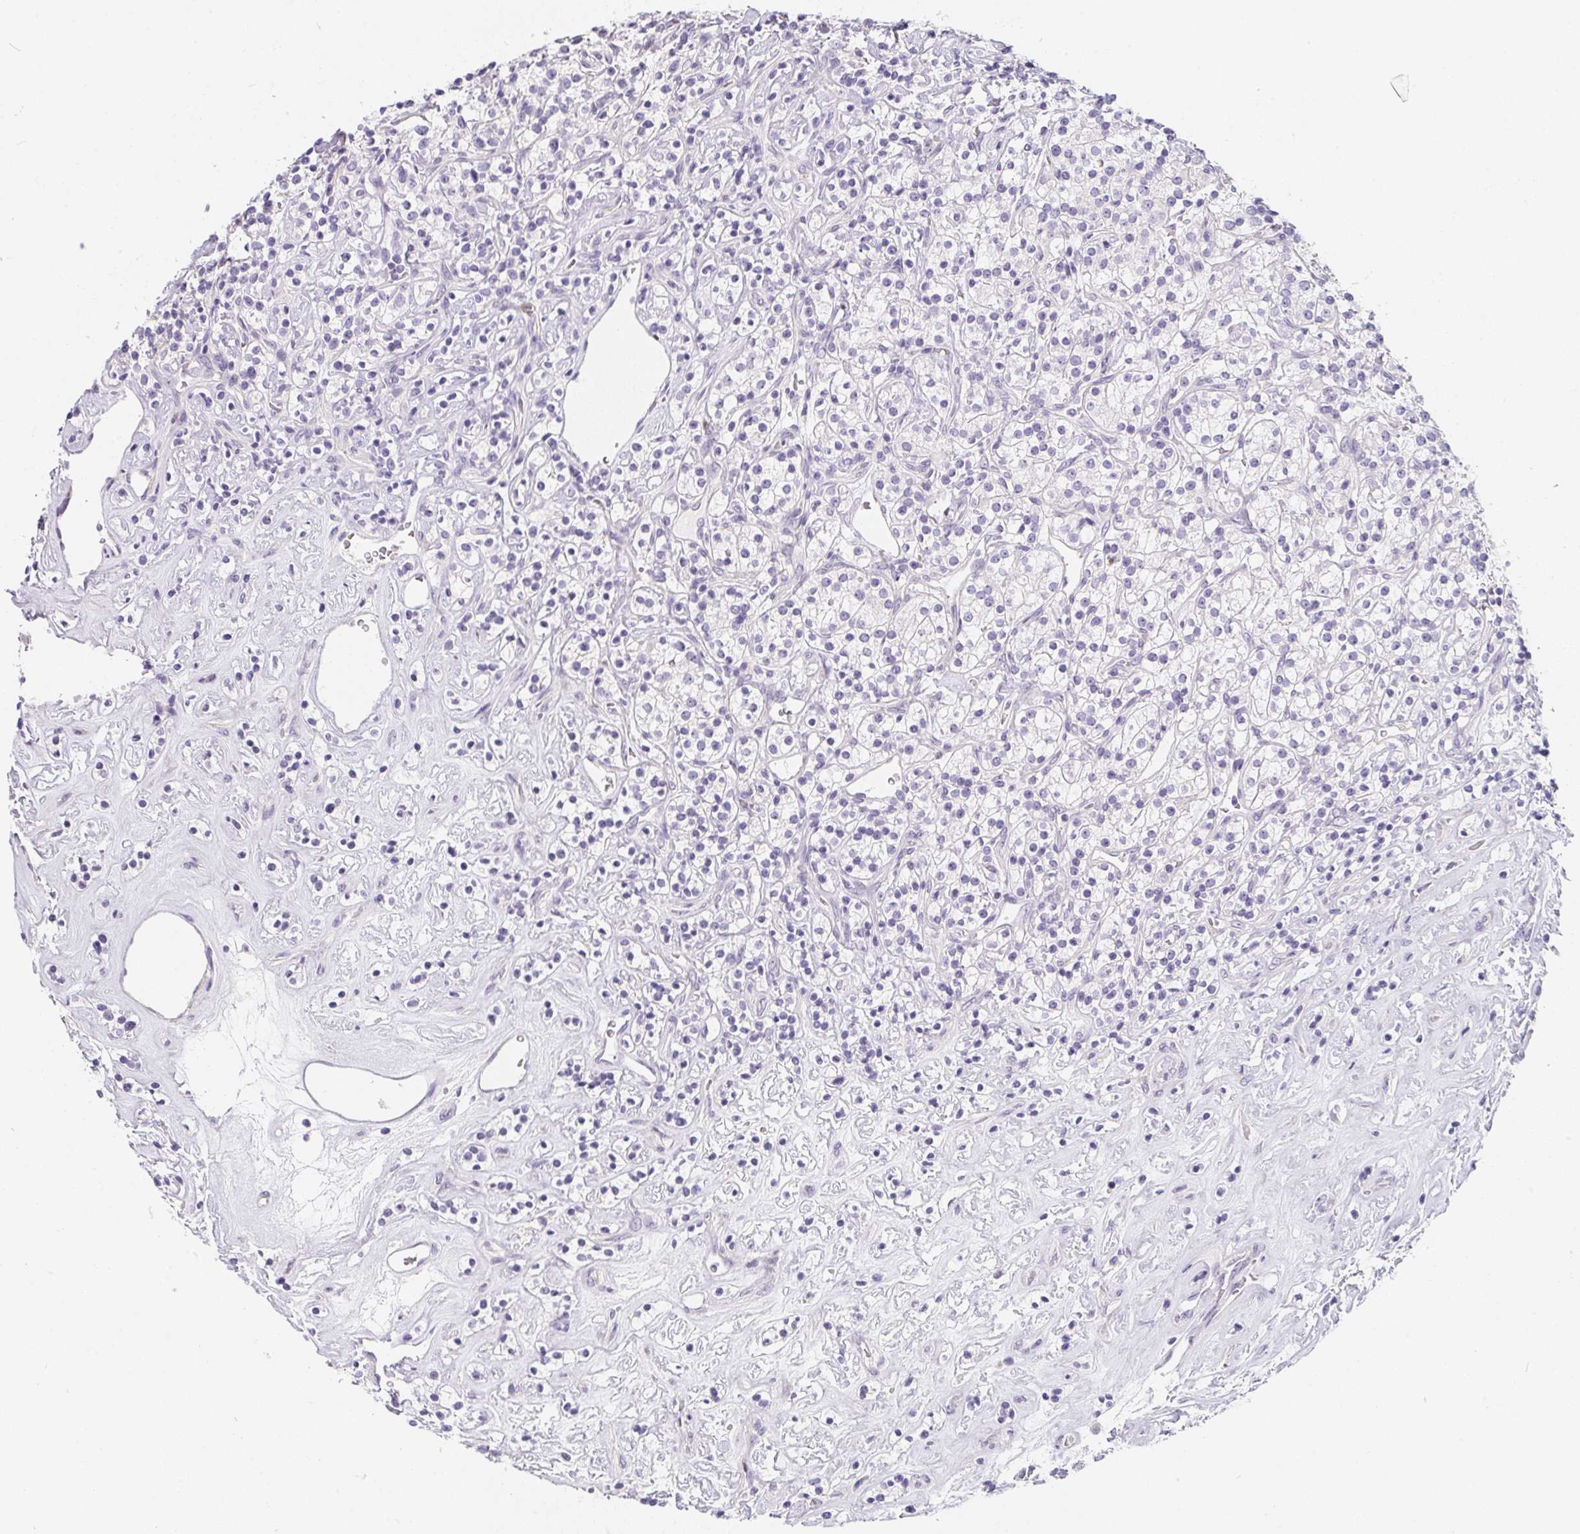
{"staining": {"intensity": "negative", "quantity": "none", "location": "none"}, "tissue": "renal cancer", "cell_type": "Tumor cells", "image_type": "cancer", "snomed": [{"axis": "morphology", "description": "Adenocarcinoma, NOS"}, {"axis": "topography", "description": "Kidney"}], "caption": "Protein analysis of renal cancer (adenocarcinoma) shows no significant positivity in tumor cells.", "gene": "MAP1A", "patient": {"sex": "male", "age": 77}}